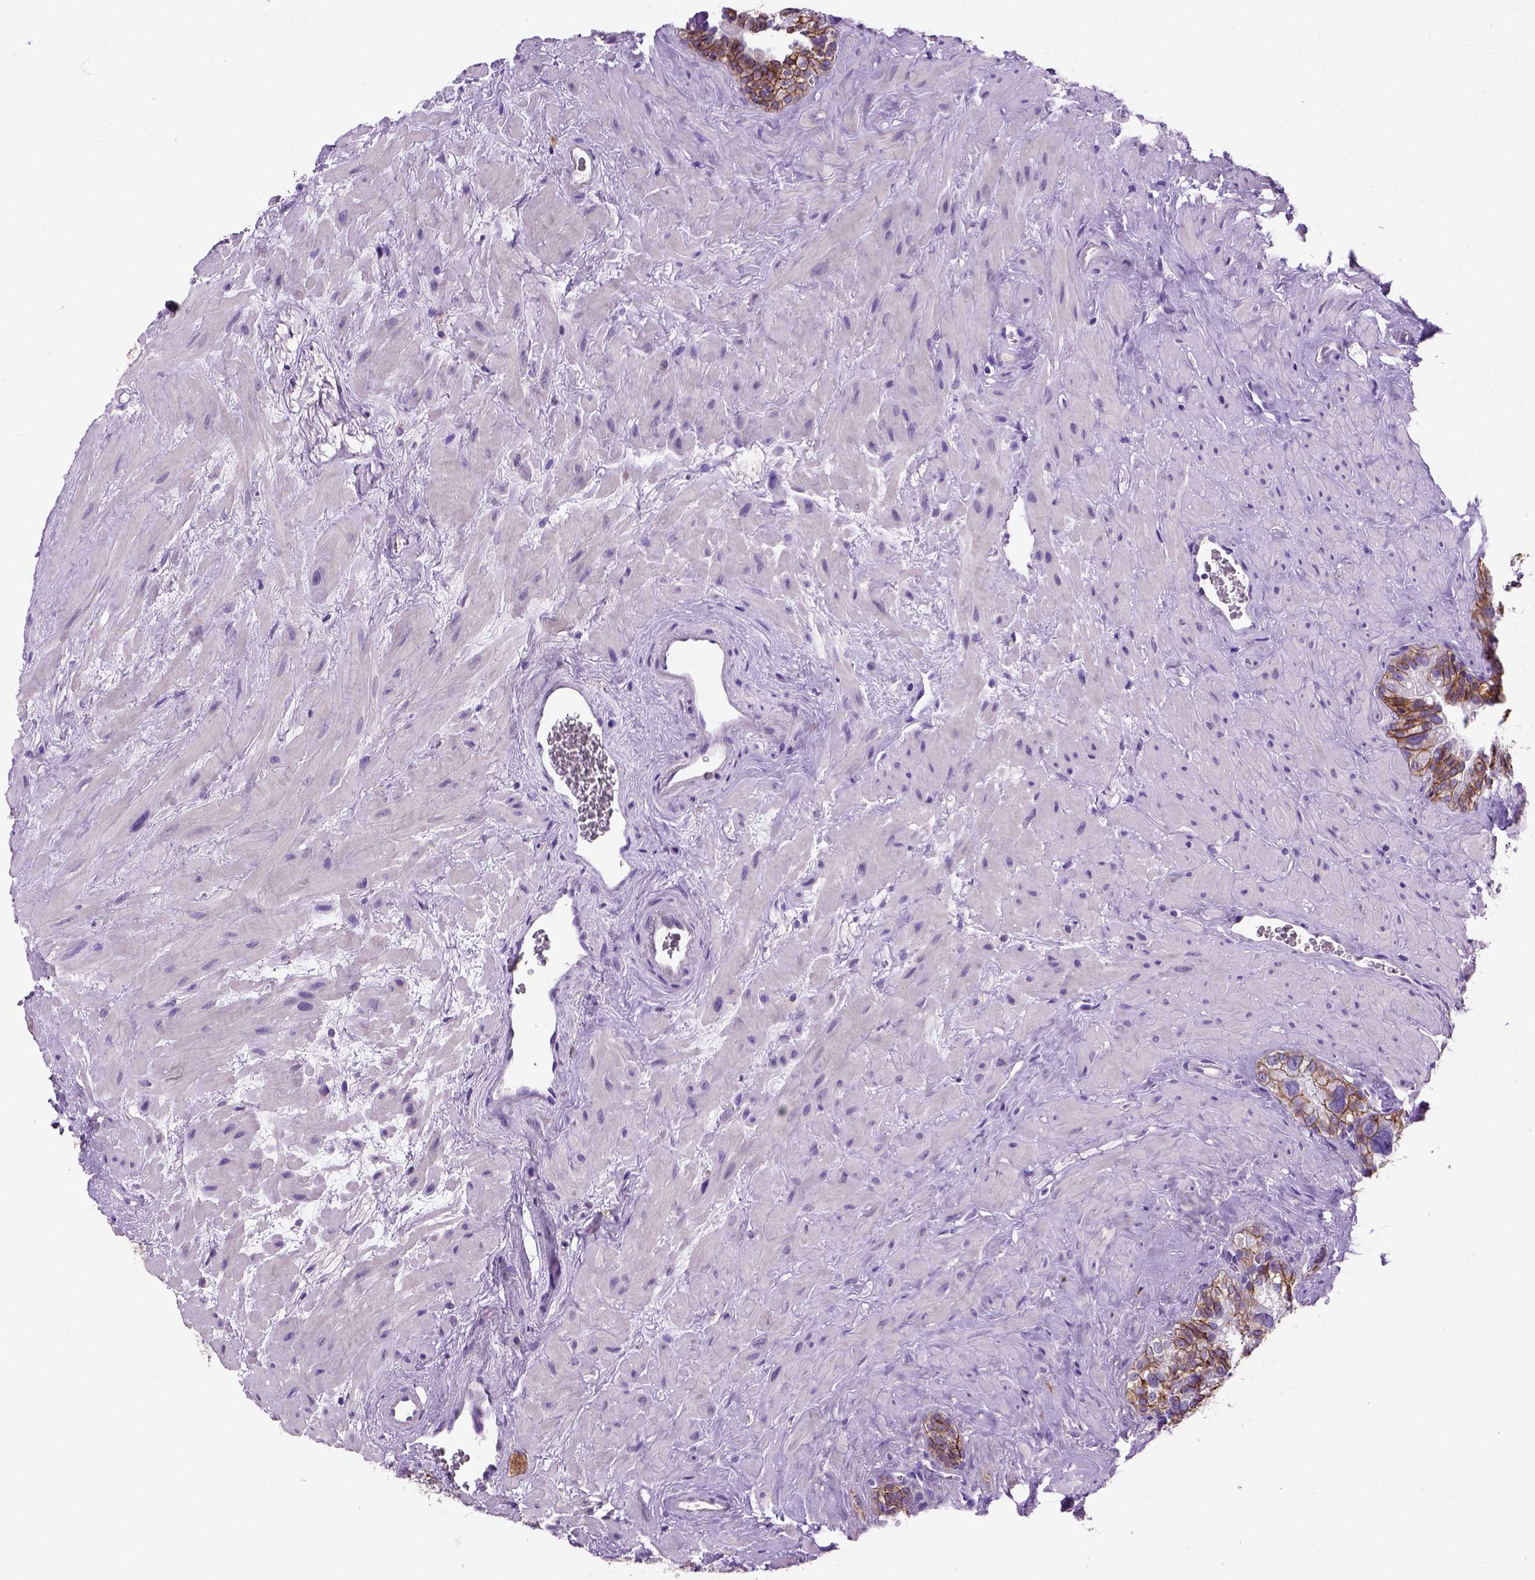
{"staining": {"intensity": "strong", "quantity": ">75%", "location": "cytoplasmic/membranous"}, "tissue": "seminal vesicle", "cell_type": "Glandular cells", "image_type": "normal", "snomed": [{"axis": "morphology", "description": "Normal tissue, NOS"}, {"axis": "topography", "description": "Seminal veicle"}], "caption": "IHC (DAB) staining of unremarkable human seminal vesicle demonstrates strong cytoplasmic/membranous protein positivity in approximately >75% of glandular cells.", "gene": "CDH1", "patient": {"sex": "male", "age": 71}}